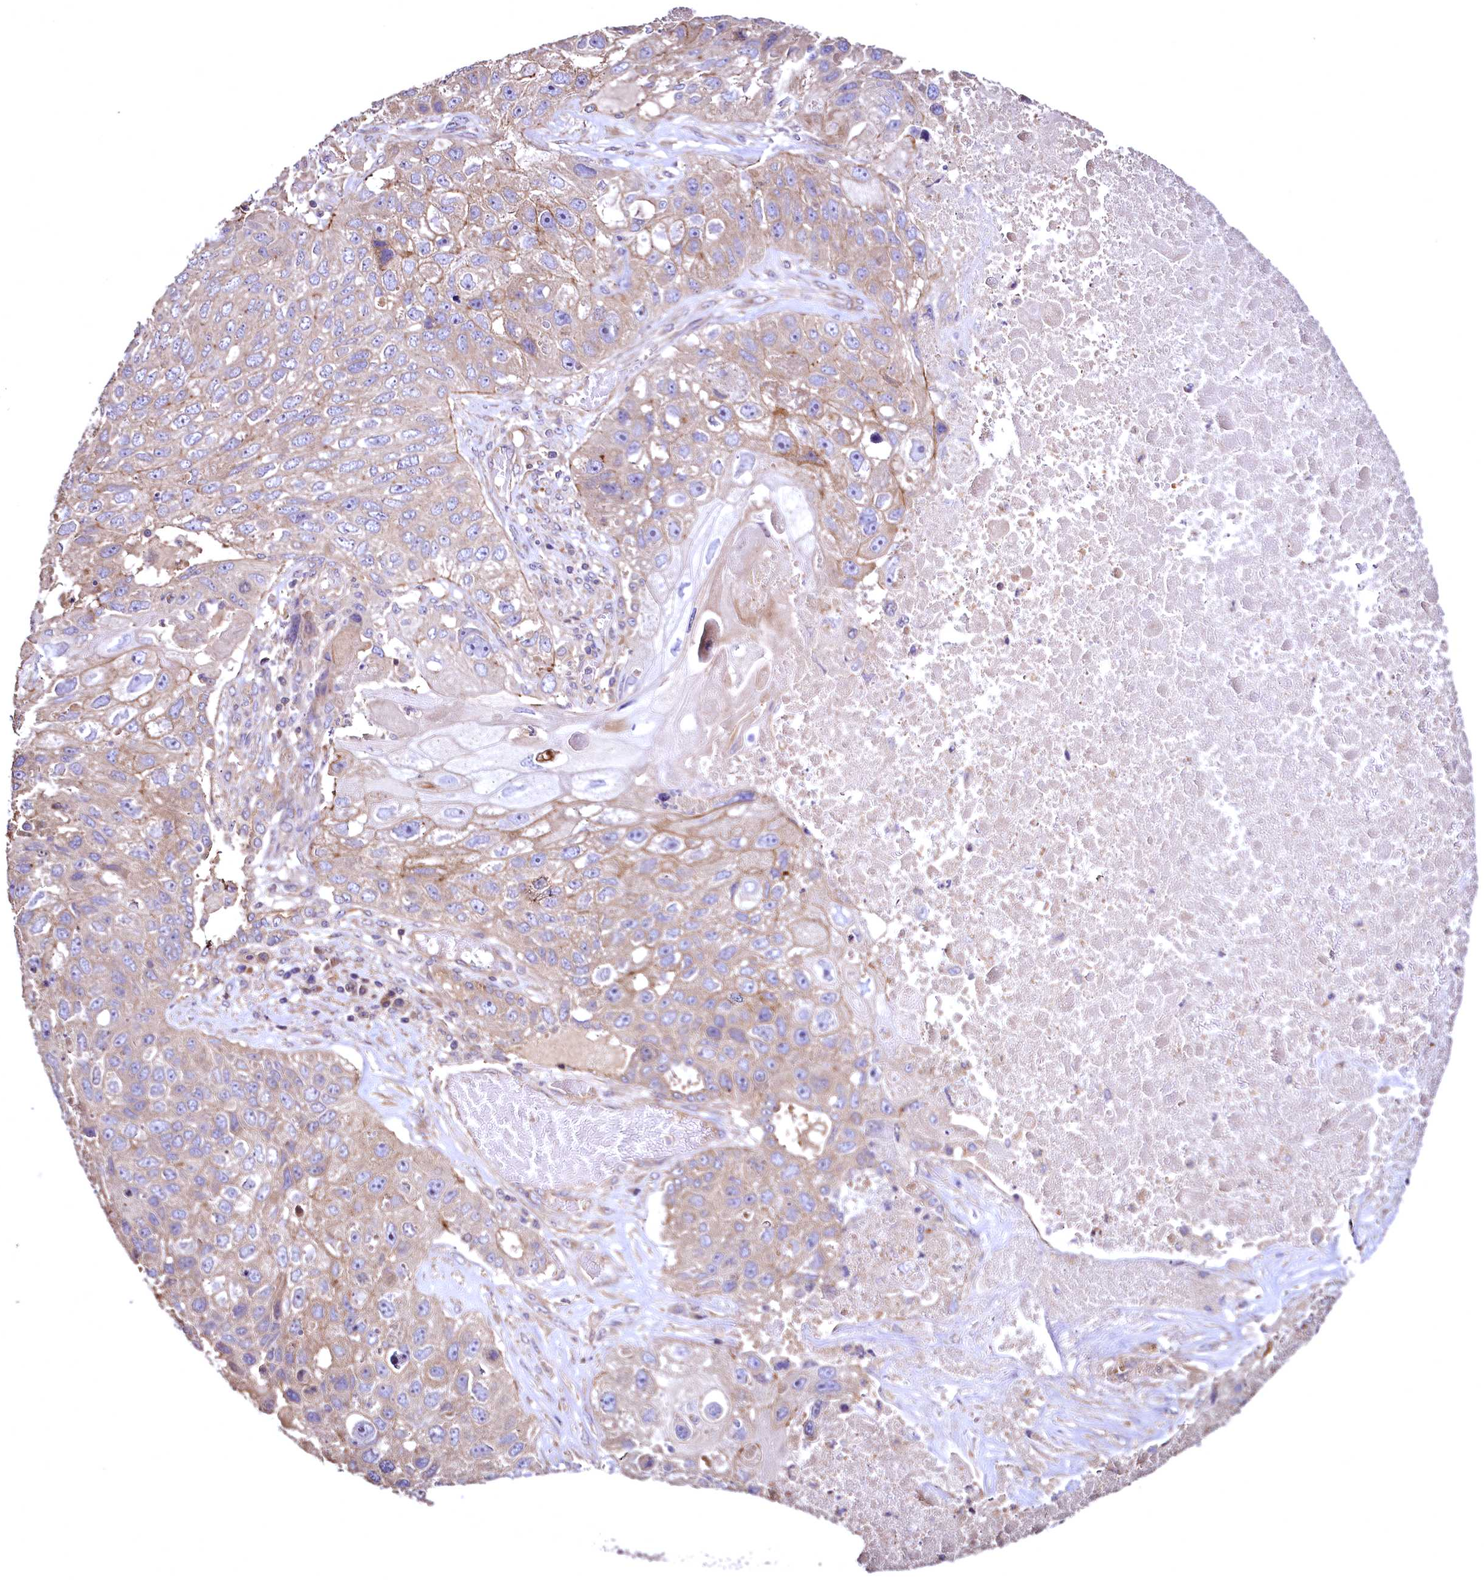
{"staining": {"intensity": "moderate", "quantity": "25%-75%", "location": "cytoplasmic/membranous"}, "tissue": "lung cancer", "cell_type": "Tumor cells", "image_type": "cancer", "snomed": [{"axis": "morphology", "description": "Squamous cell carcinoma, NOS"}, {"axis": "topography", "description": "Lung"}], "caption": "An immunohistochemistry histopathology image of neoplastic tissue is shown. Protein staining in brown labels moderate cytoplasmic/membranous positivity in squamous cell carcinoma (lung) within tumor cells.", "gene": "TBCEL", "patient": {"sex": "male", "age": 61}}